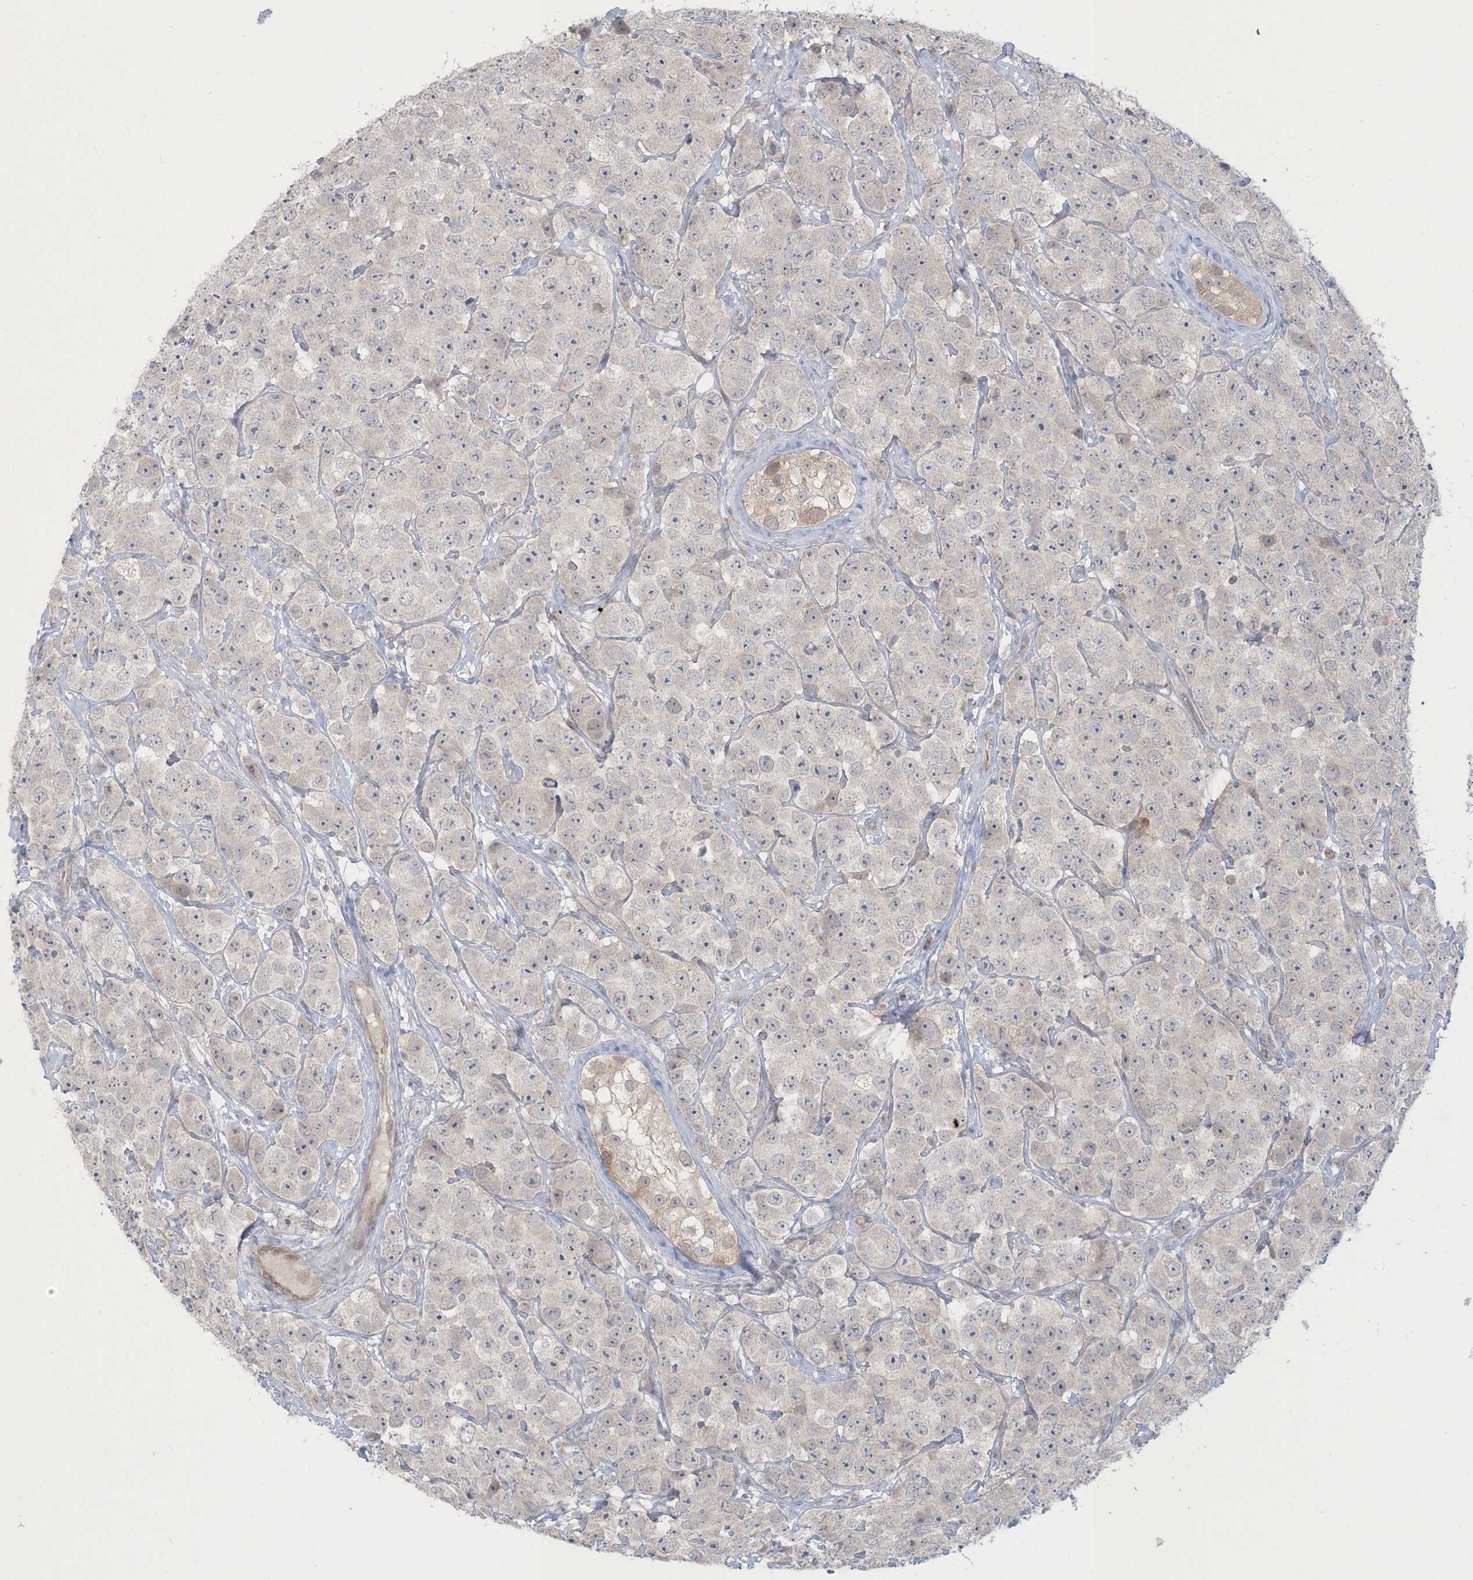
{"staining": {"intensity": "negative", "quantity": "none", "location": "none"}, "tissue": "testis cancer", "cell_type": "Tumor cells", "image_type": "cancer", "snomed": [{"axis": "morphology", "description": "Seminoma, NOS"}, {"axis": "topography", "description": "Testis"}], "caption": "Immunohistochemical staining of testis cancer reveals no significant positivity in tumor cells. (Stains: DAB (3,3'-diaminobenzidine) immunohistochemistry with hematoxylin counter stain, Microscopy: brightfield microscopy at high magnification).", "gene": "NRBP2", "patient": {"sex": "male", "age": 28}}